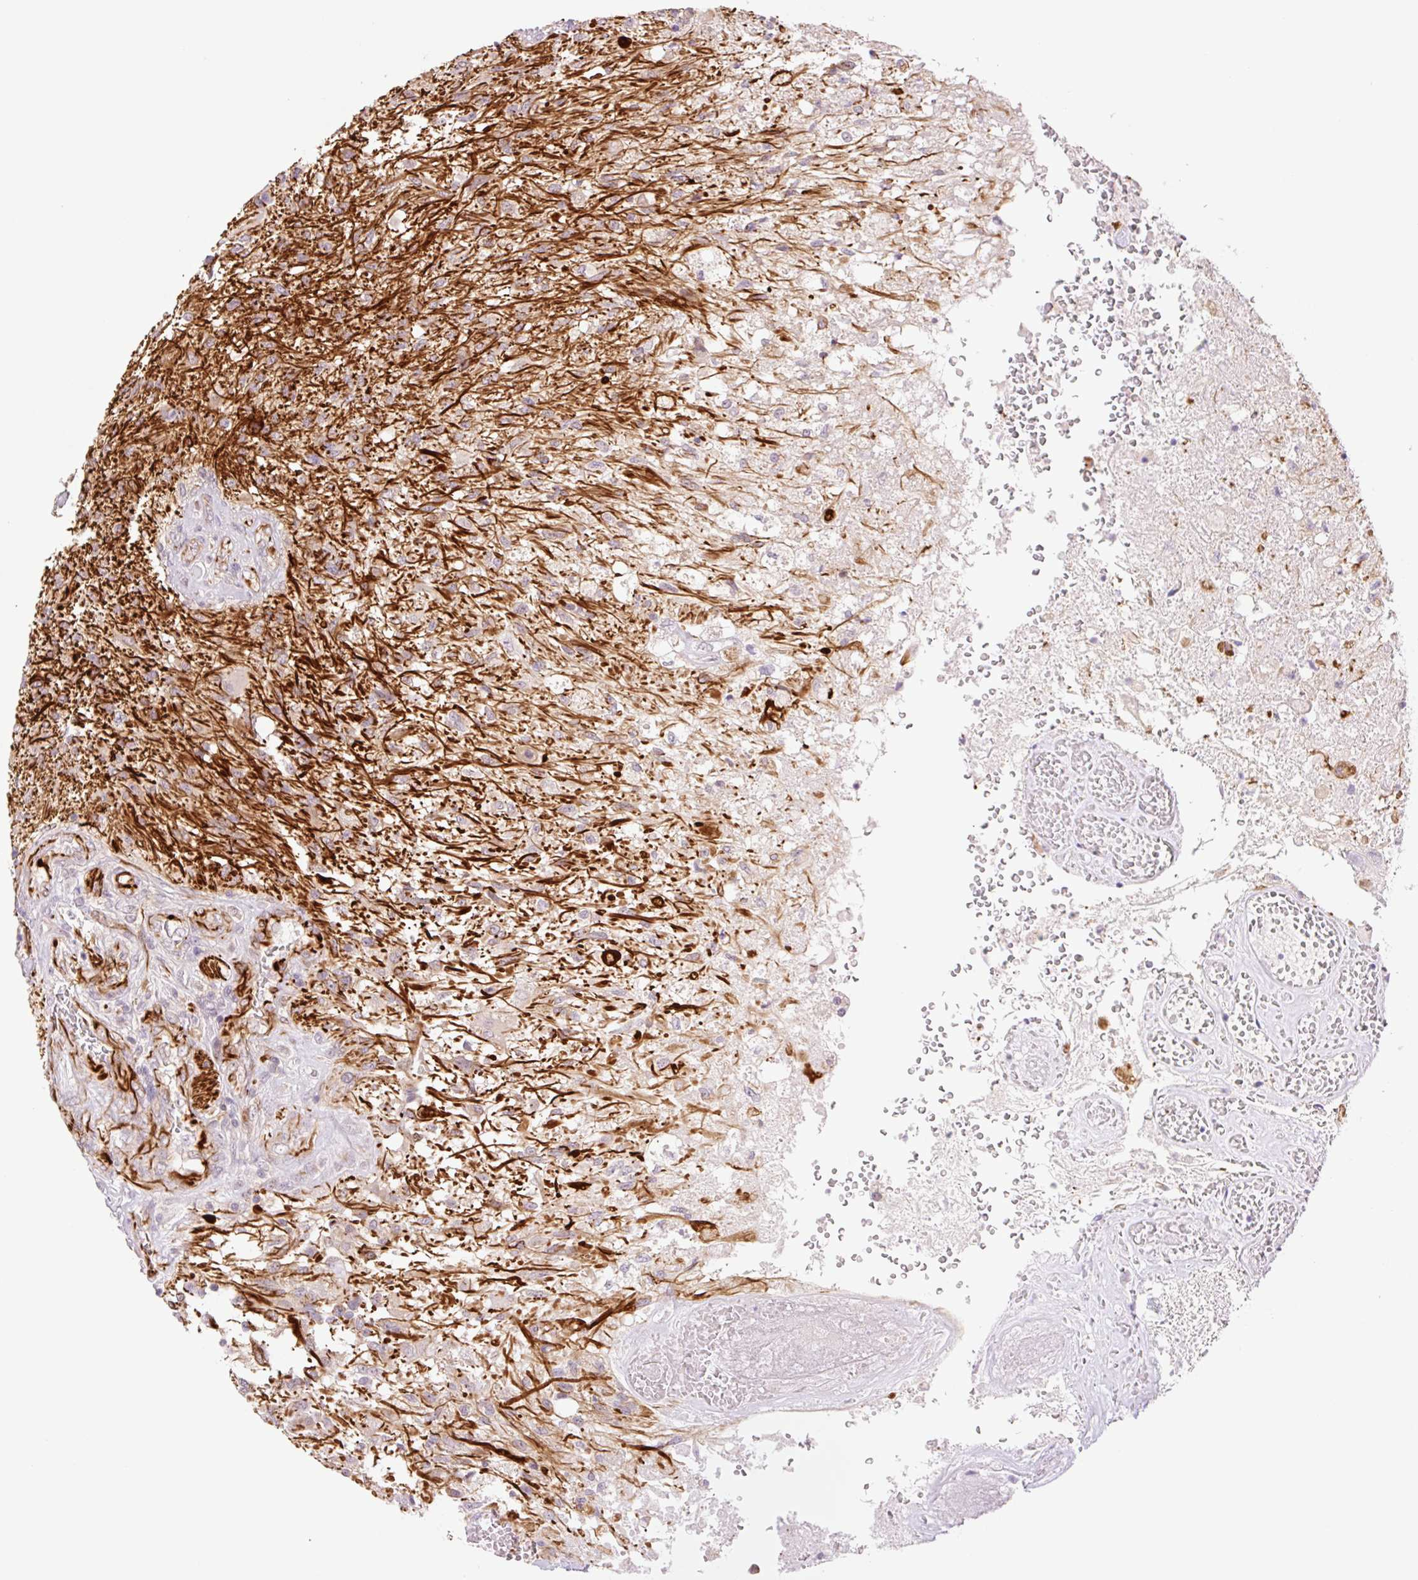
{"staining": {"intensity": "negative", "quantity": "none", "location": "none"}, "tissue": "glioma", "cell_type": "Tumor cells", "image_type": "cancer", "snomed": [{"axis": "morphology", "description": "Glioma, malignant, High grade"}, {"axis": "topography", "description": "Brain"}], "caption": "The photomicrograph reveals no staining of tumor cells in malignant high-grade glioma. (DAB immunohistochemistry with hematoxylin counter stain).", "gene": "ZFYVE21", "patient": {"sex": "male", "age": 56}}